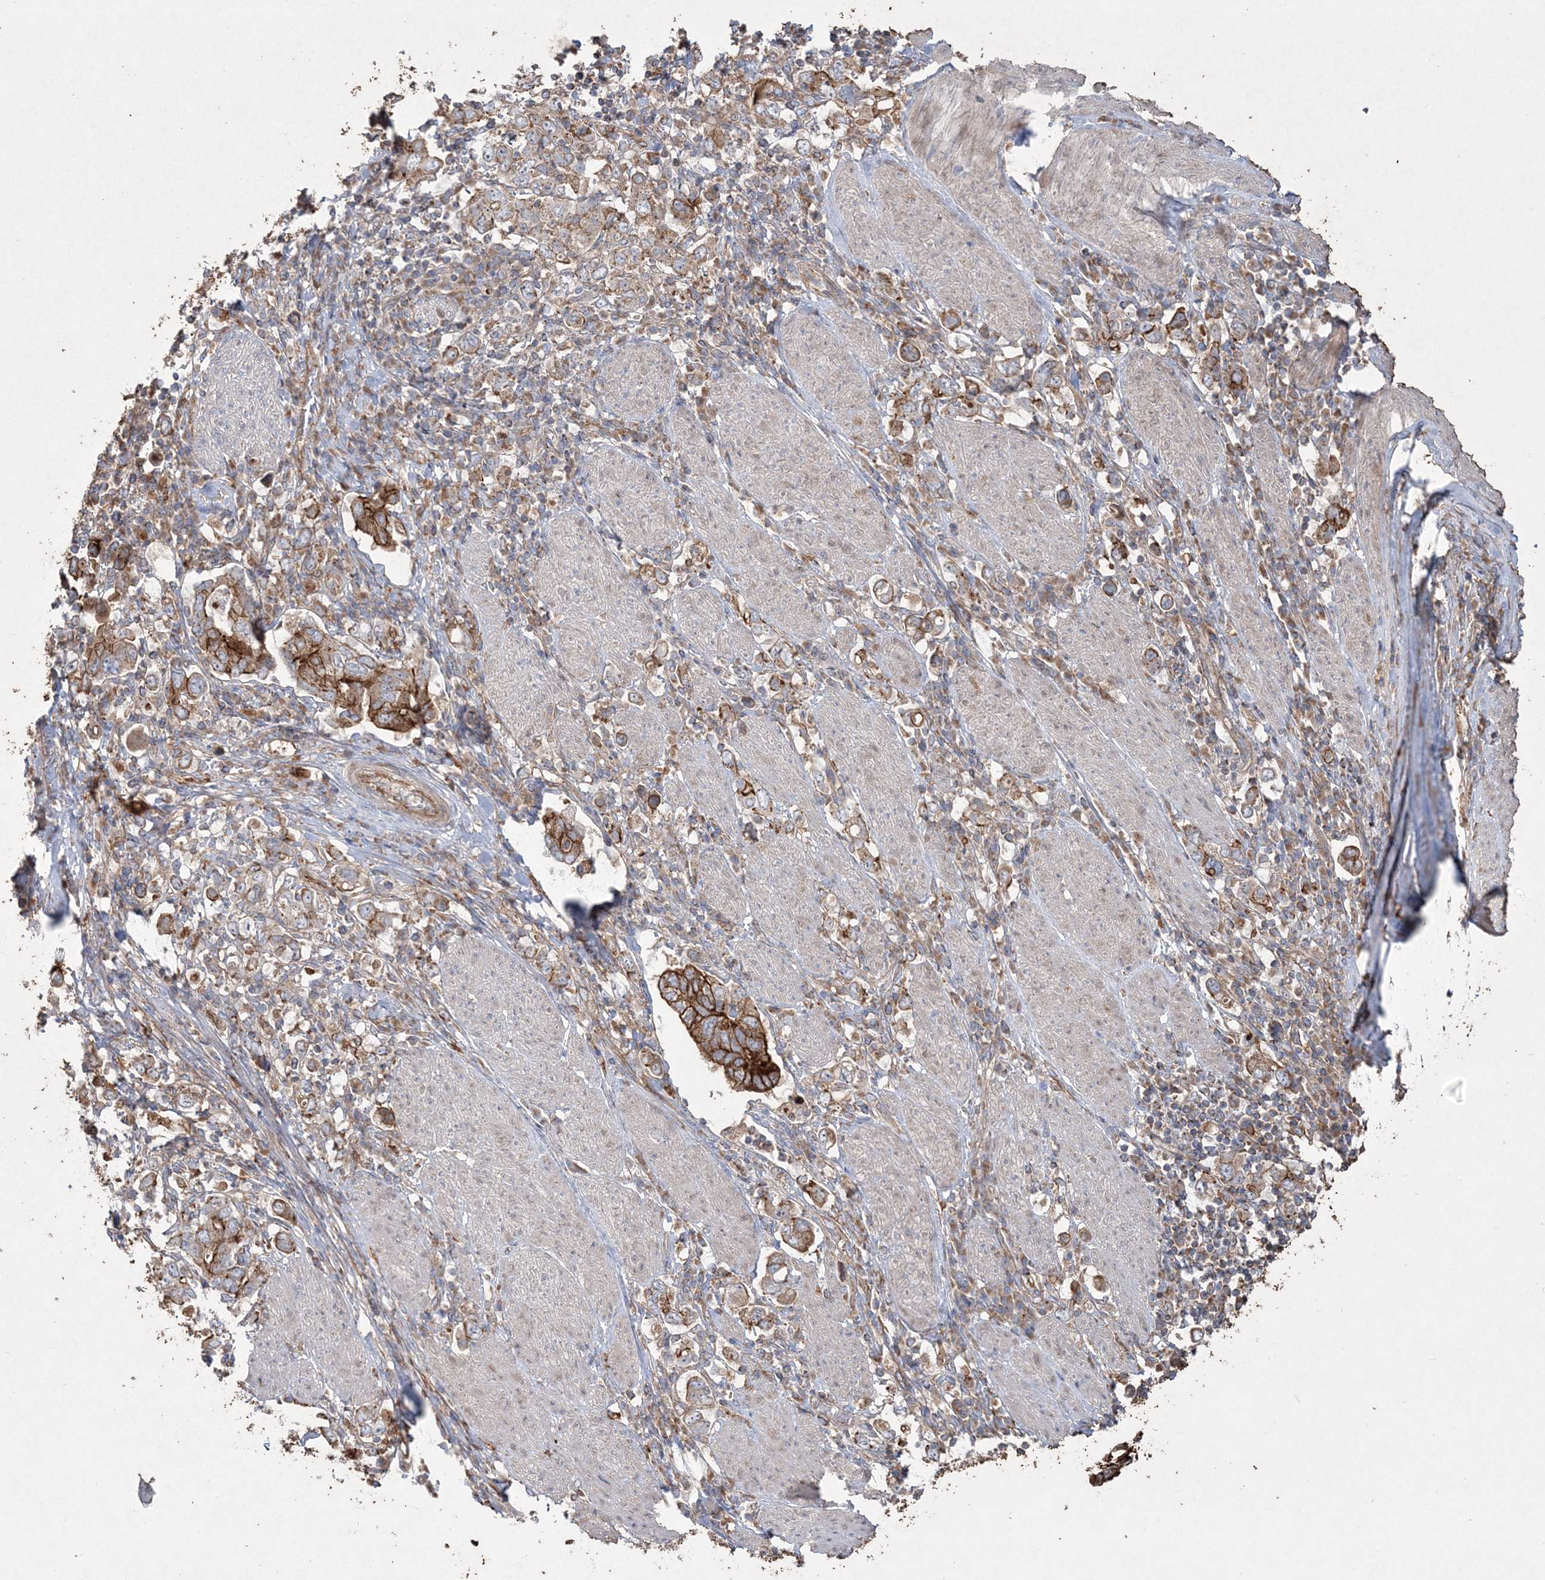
{"staining": {"intensity": "strong", "quantity": "25%-75%", "location": "cytoplasmic/membranous"}, "tissue": "stomach cancer", "cell_type": "Tumor cells", "image_type": "cancer", "snomed": [{"axis": "morphology", "description": "Adenocarcinoma, NOS"}, {"axis": "topography", "description": "Stomach, upper"}], "caption": "Immunohistochemistry of human stomach adenocarcinoma demonstrates high levels of strong cytoplasmic/membranous staining in approximately 25%-75% of tumor cells.", "gene": "TTC7A", "patient": {"sex": "male", "age": 62}}